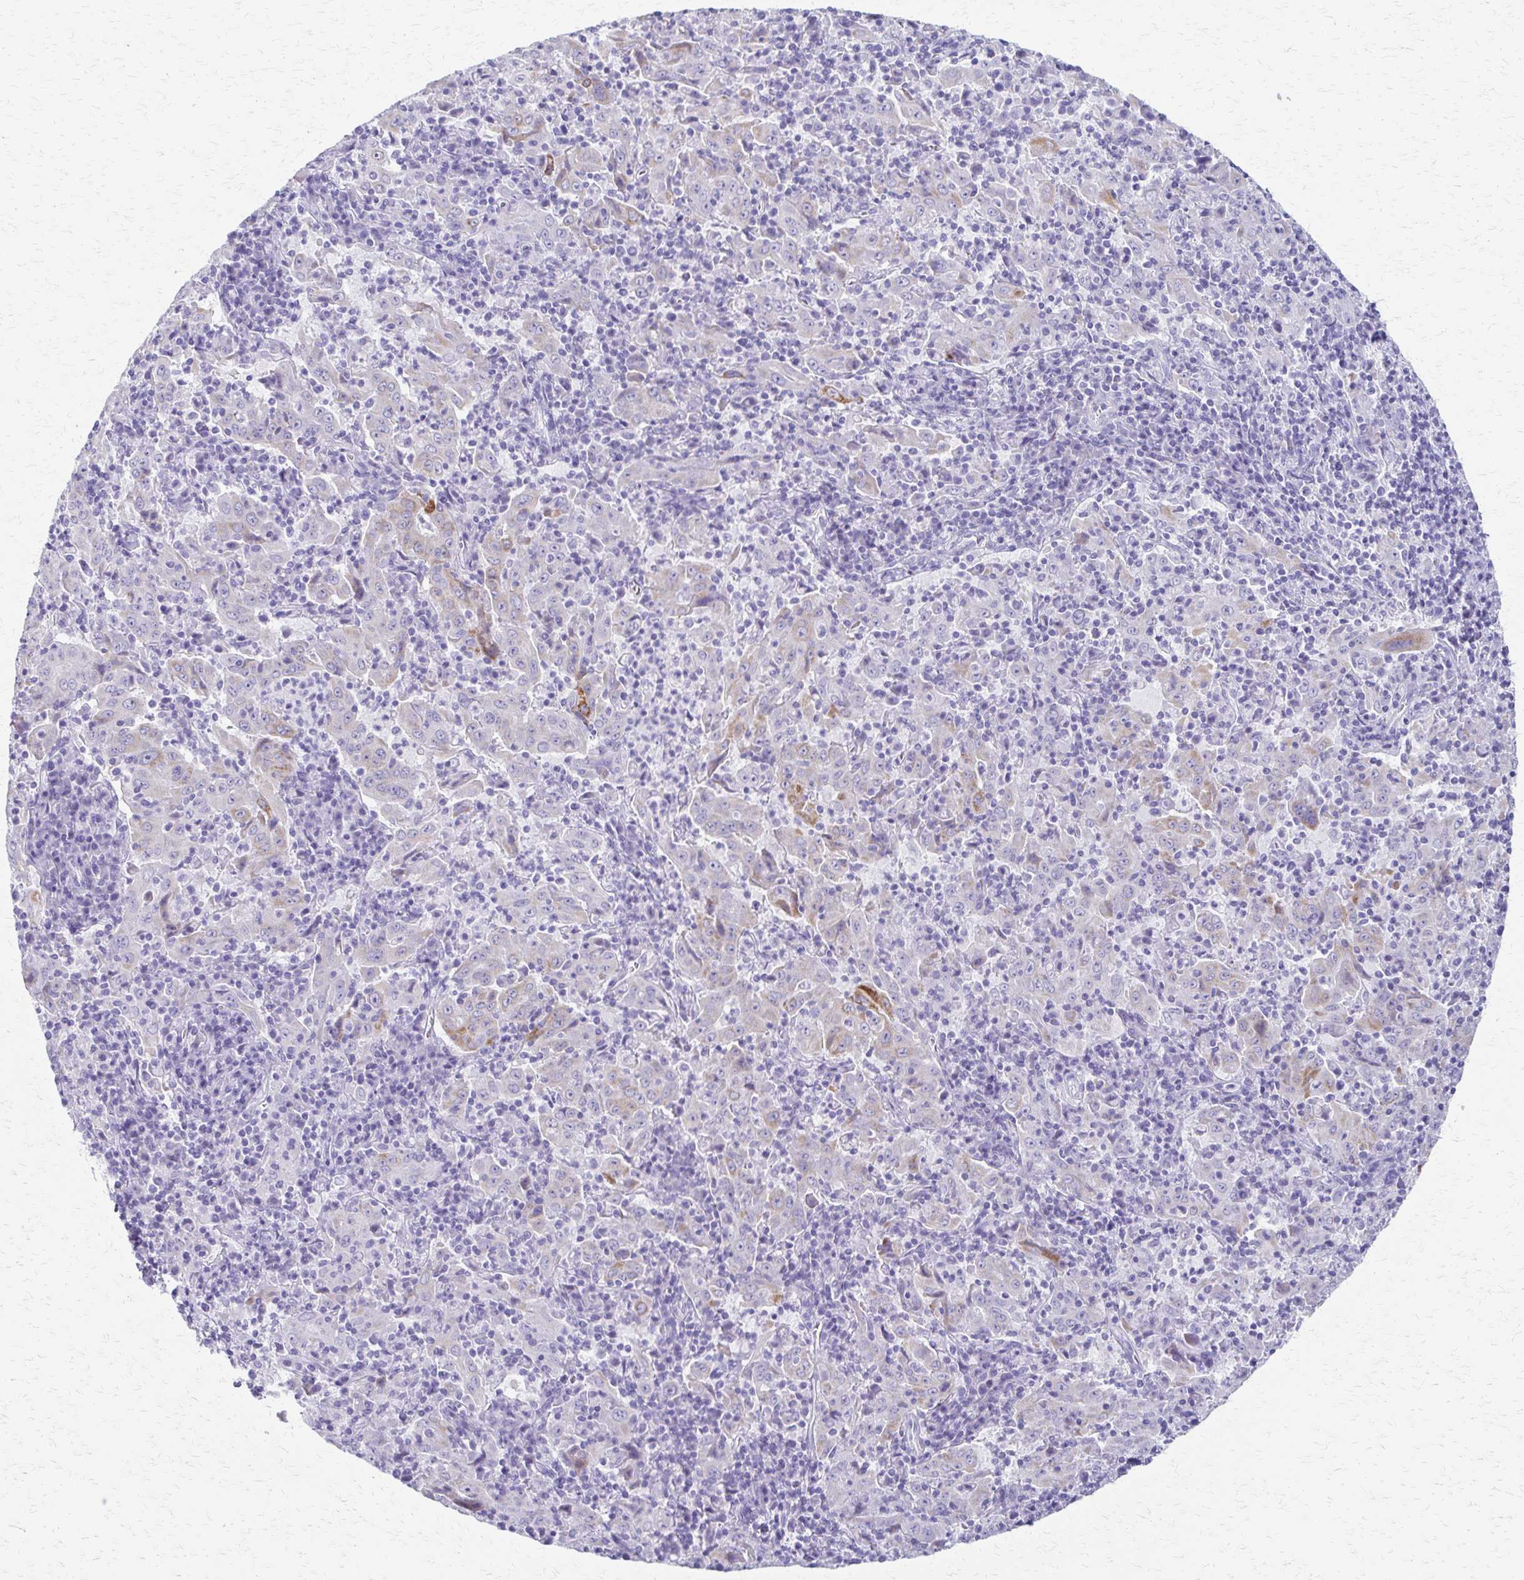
{"staining": {"intensity": "weak", "quantity": "<25%", "location": "cytoplasmic/membranous"}, "tissue": "pancreatic cancer", "cell_type": "Tumor cells", "image_type": "cancer", "snomed": [{"axis": "morphology", "description": "Adenocarcinoma, NOS"}, {"axis": "topography", "description": "Pancreas"}], "caption": "Human pancreatic adenocarcinoma stained for a protein using IHC demonstrates no staining in tumor cells.", "gene": "ZSCAN5B", "patient": {"sex": "male", "age": 63}}